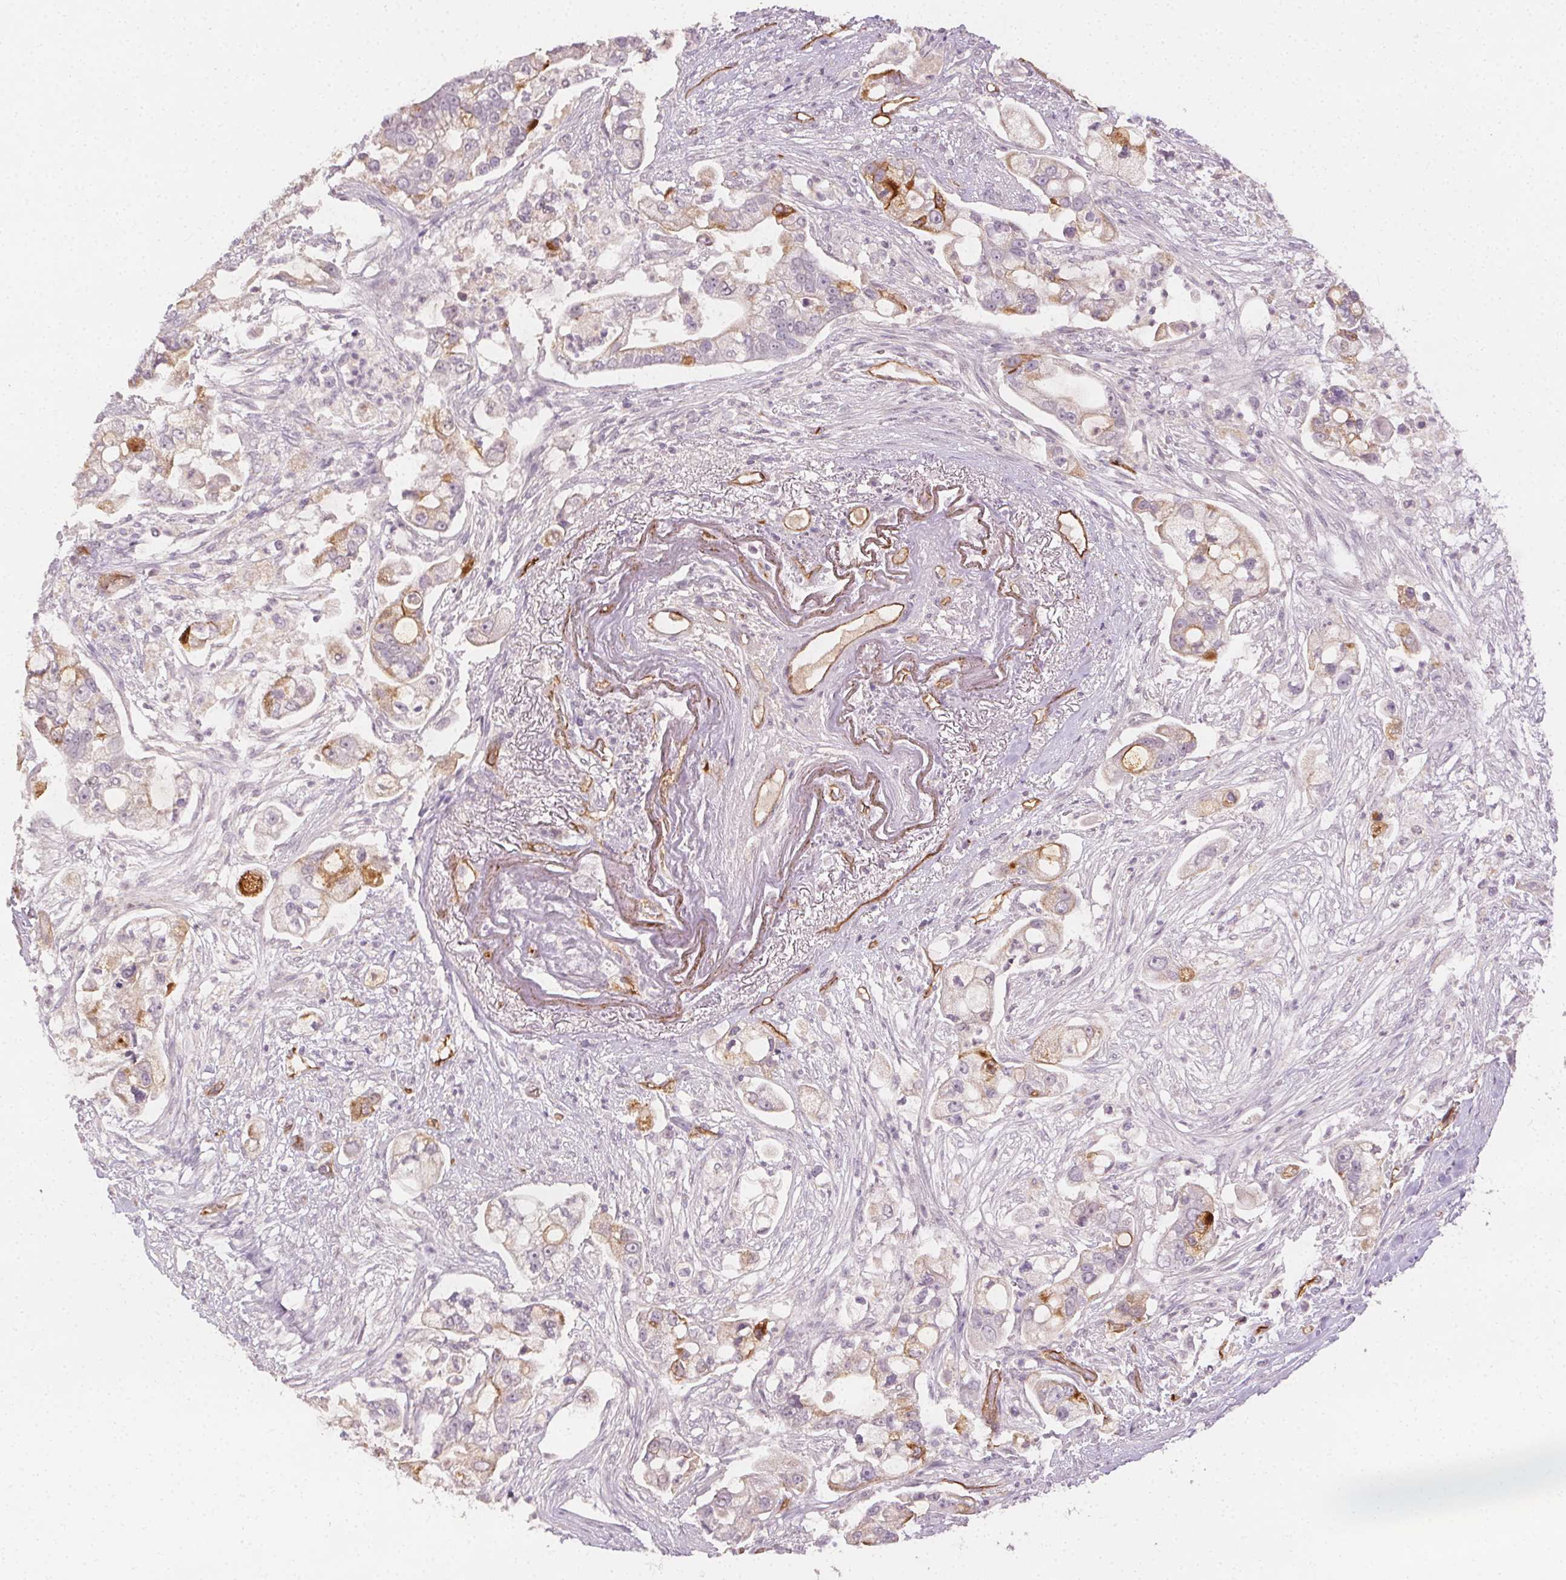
{"staining": {"intensity": "strong", "quantity": "<25%", "location": "cytoplasmic/membranous"}, "tissue": "pancreatic cancer", "cell_type": "Tumor cells", "image_type": "cancer", "snomed": [{"axis": "morphology", "description": "Adenocarcinoma, NOS"}, {"axis": "topography", "description": "Pancreas"}], "caption": "An image showing strong cytoplasmic/membranous expression in approximately <25% of tumor cells in adenocarcinoma (pancreatic), as visualized by brown immunohistochemical staining.", "gene": "PODXL", "patient": {"sex": "female", "age": 69}}